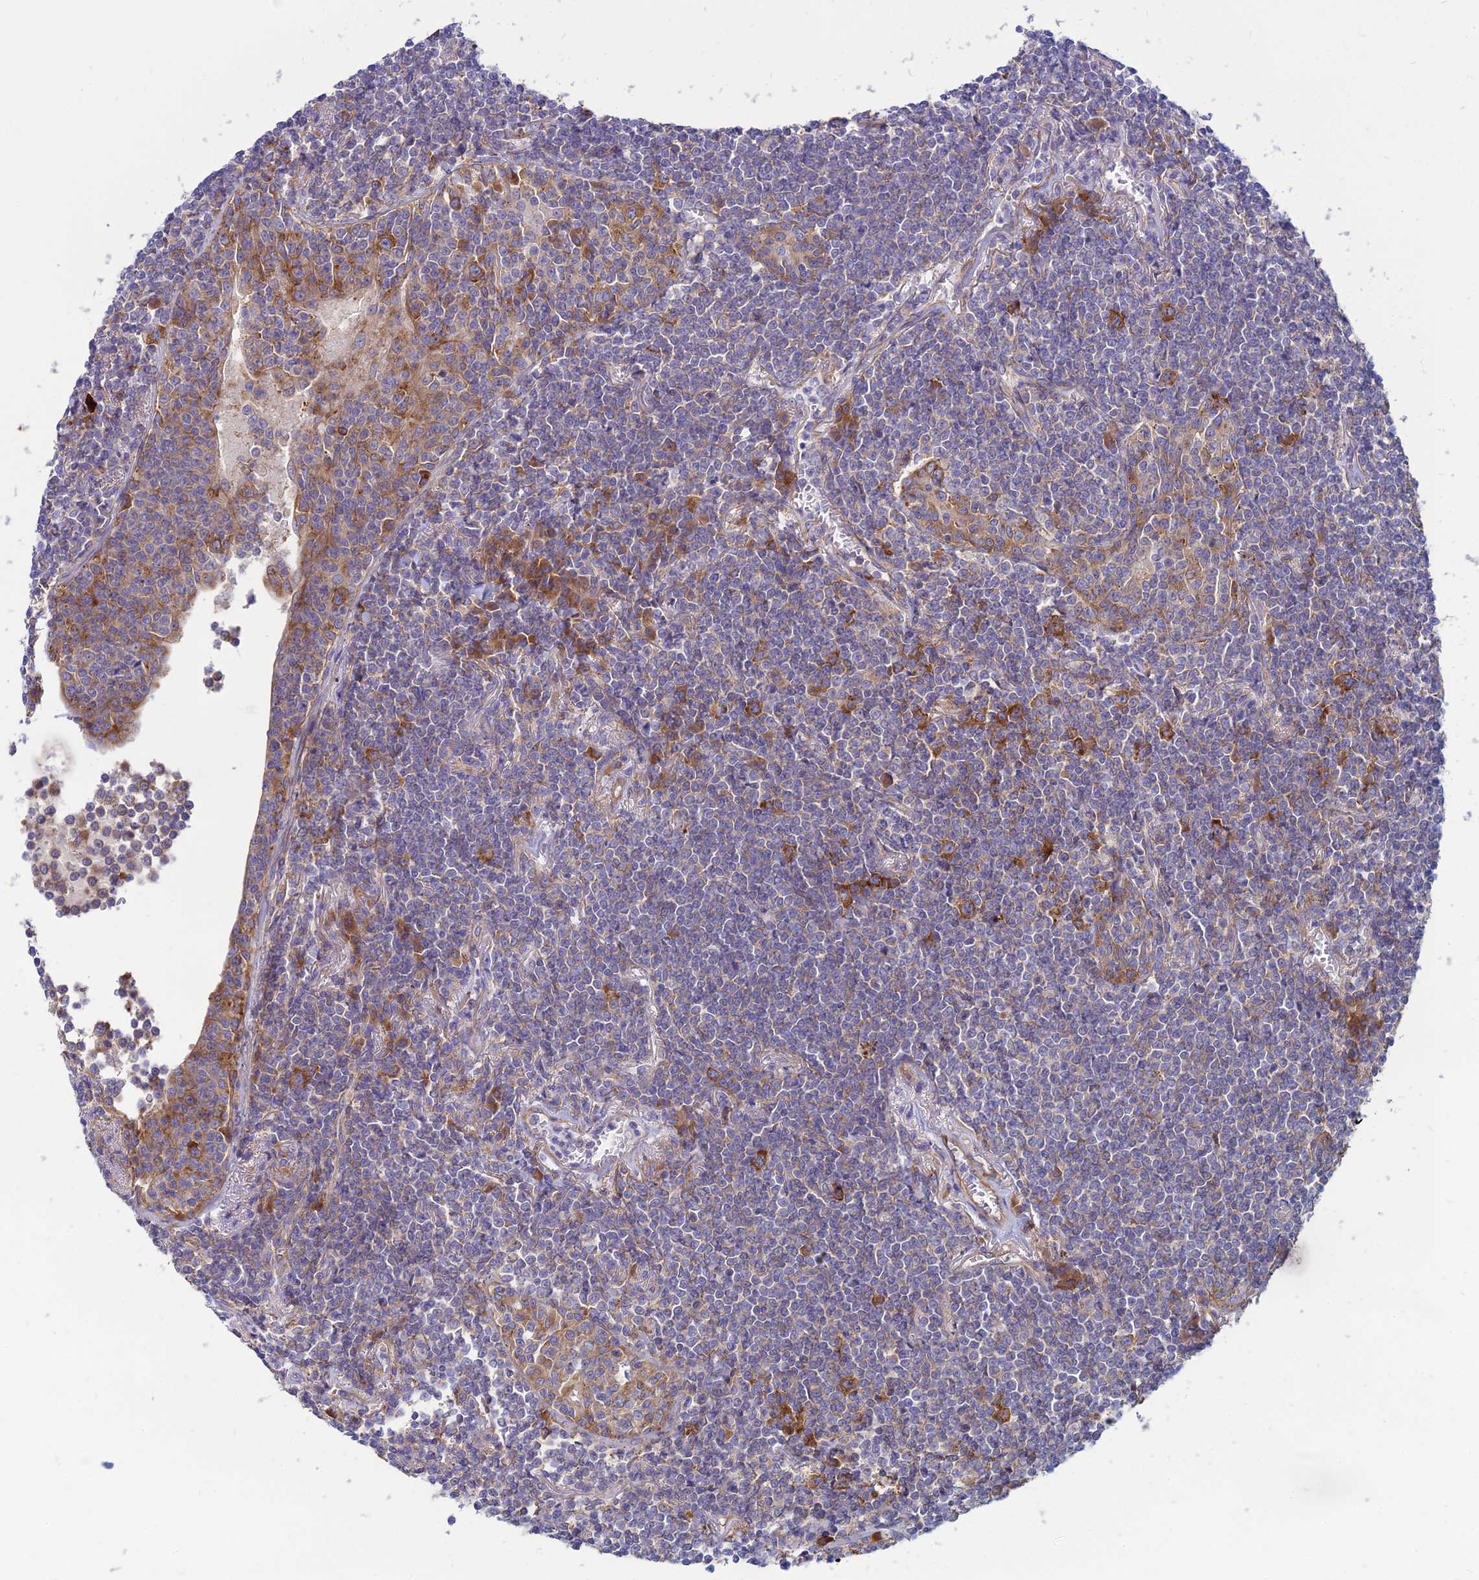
{"staining": {"intensity": "moderate", "quantity": "<25%", "location": "cytoplasmic/membranous"}, "tissue": "lymphoma", "cell_type": "Tumor cells", "image_type": "cancer", "snomed": [{"axis": "morphology", "description": "Malignant lymphoma, non-Hodgkin's type, Low grade"}, {"axis": "topography", "description": "Lung"}], "caption": "Immunohistochemistry of lymphoma exhibits low levels of moderate cytoplasmic/membranous staining in about <25% of tumor cells.", "gene": "TXLNA", "patient": {"sex": "female", "age": 71}}